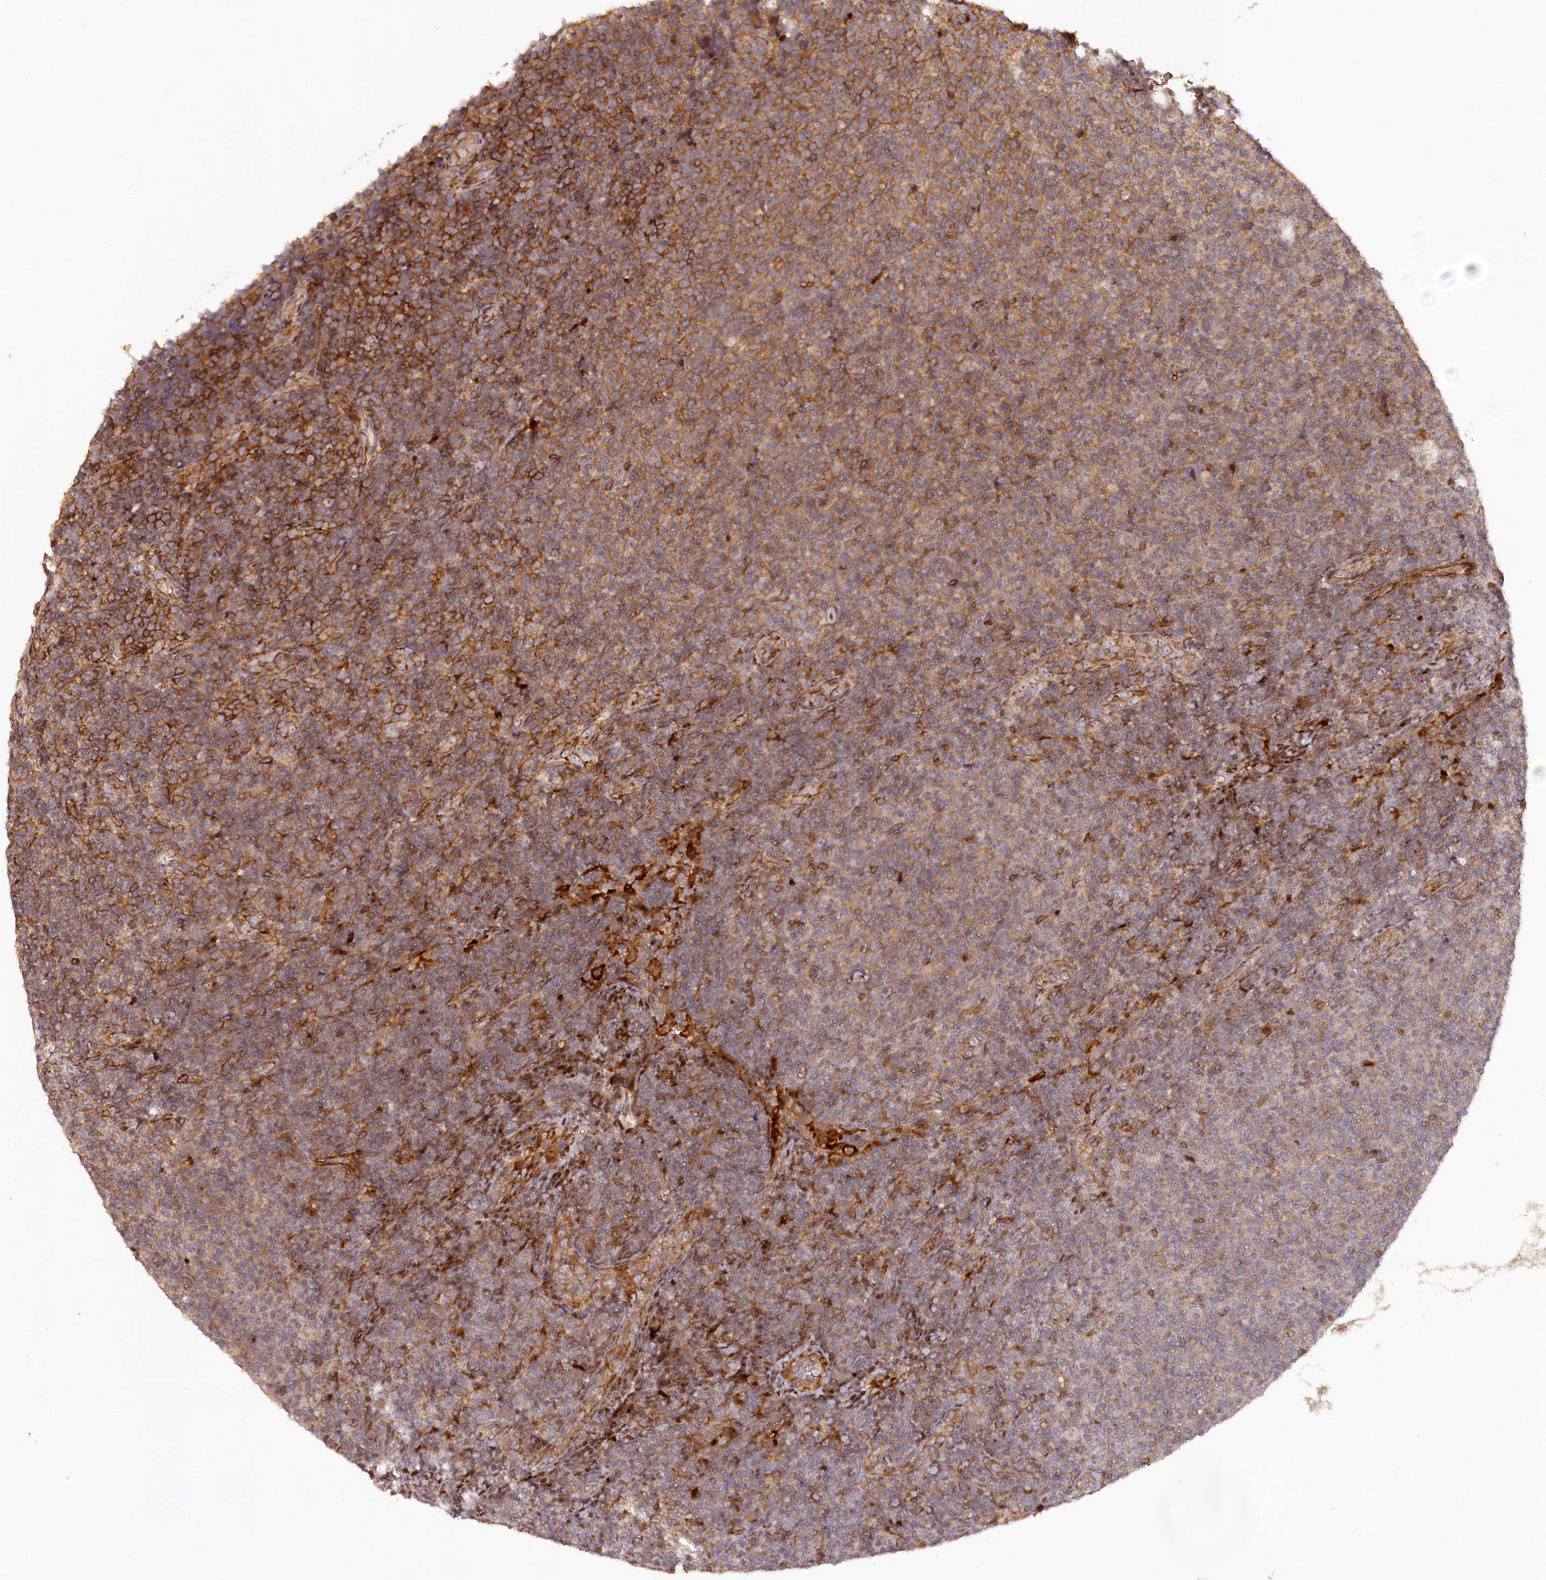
{"staining": {"intensity": "moderate", "quantity": "25%-75%", "location": "cytoplasmic/membranous"}, "tissue": "lymphoma", "cell_type": "Tumor cells", "image_type": "cancer", "snomed": [{"axis": "morphology", "description": "Malignant lymphoma, non-Hodgkin's type, Low grade"}, {"axis": "topography", "description": "Lymph node"}], "caption": "Immunohistochemistry (DAB) staining of human lymphoma reveals moderate cytoplasmic/membranous protein expression in approximately 25%-75% of tumor cells. The staining was performed using DAB (3,3'-diaminobenzidine), with brown indicating positive protein expression. Nuclei are stained blue with hematoxylin.", "gene": "KIF14", "patient": {"sex": "male", "age": 66}}